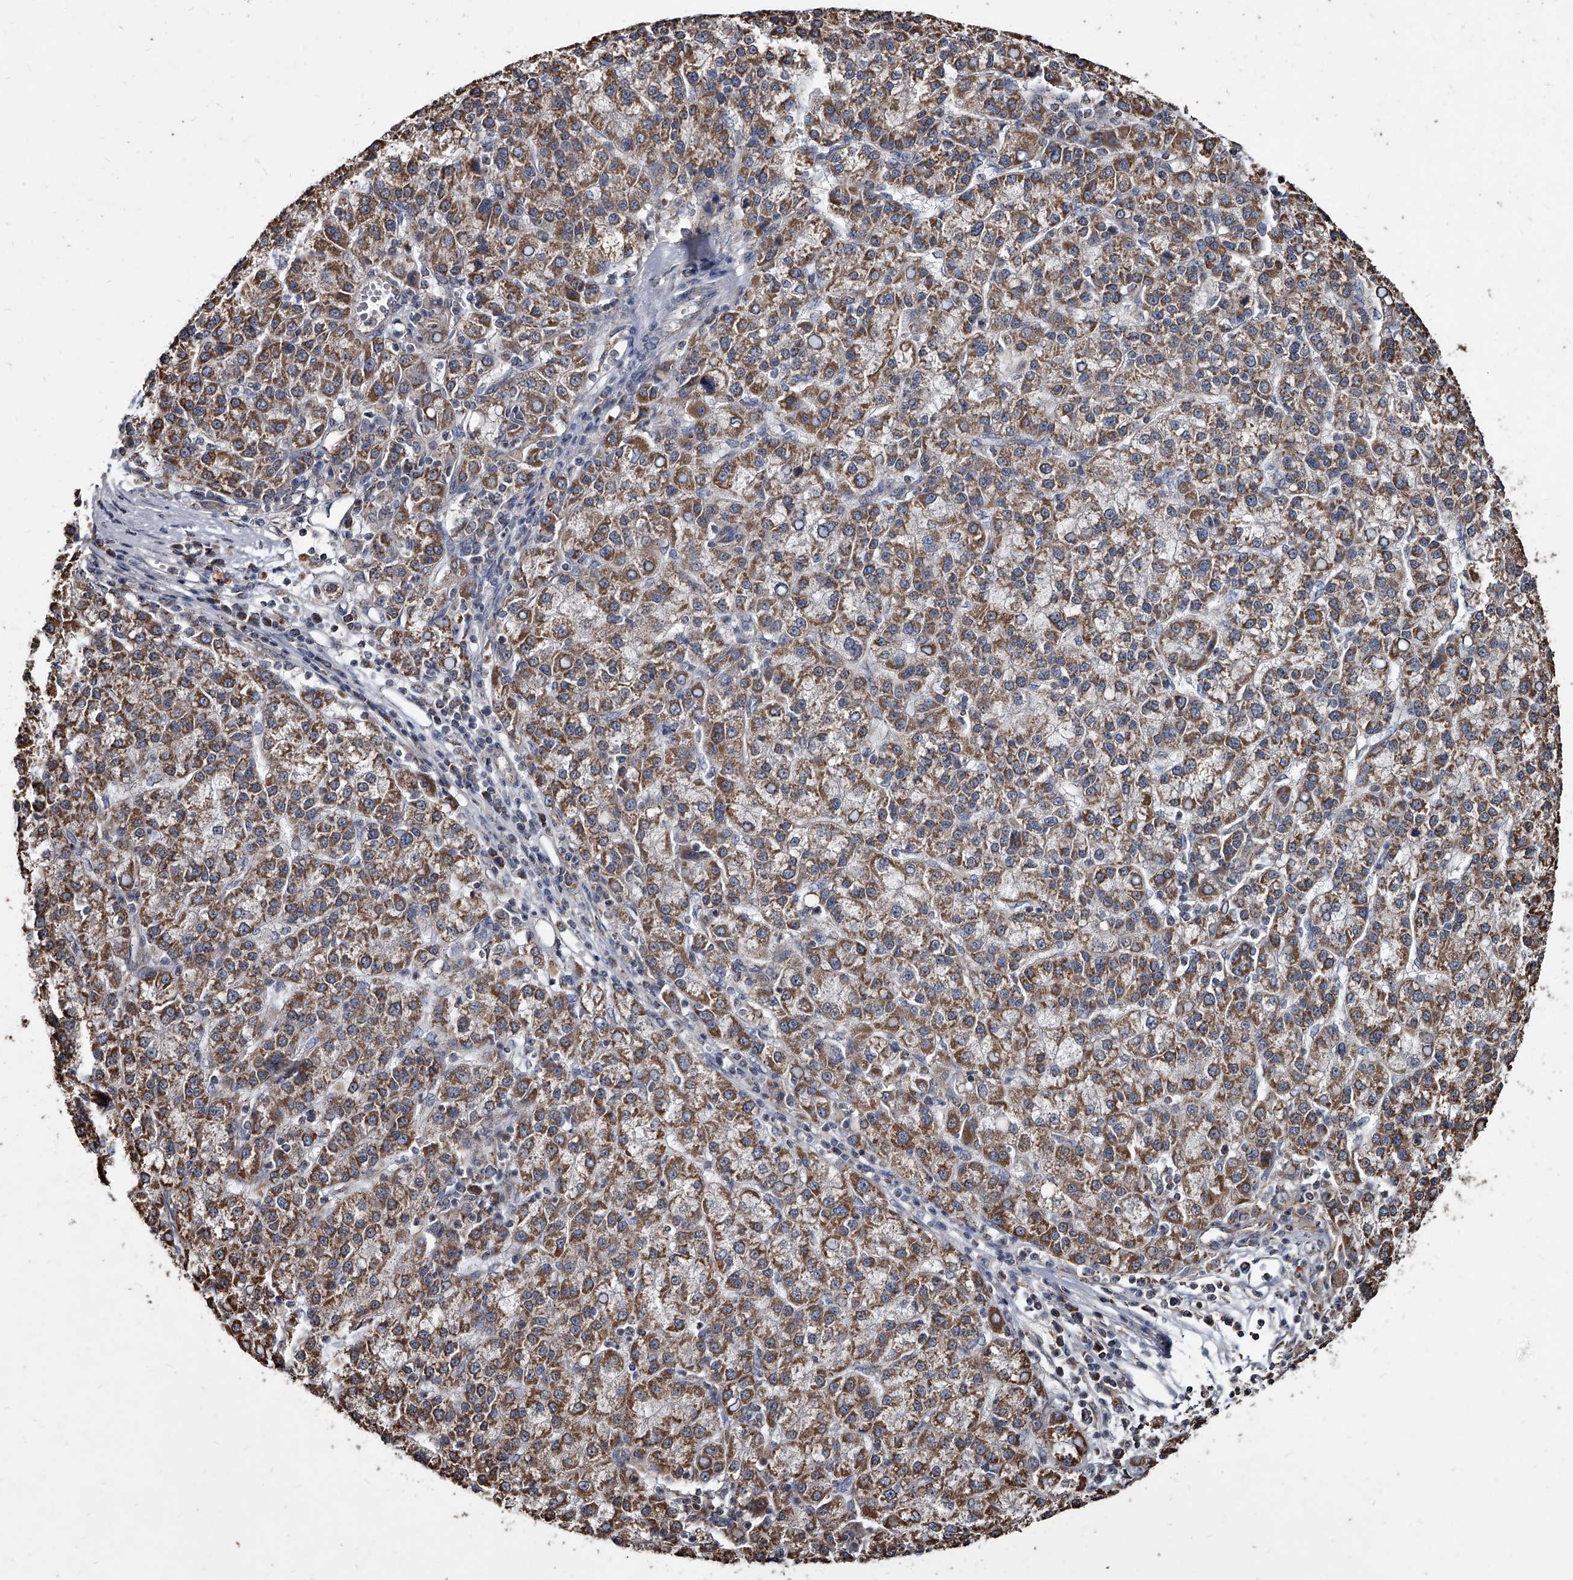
{"staining": {"intensity": "moderate", "quantity": ">75%", "location": "cytoplasmic/membranous"}, "tissue": "liver cancer", "cell_type": "Tumor cells", "image_type": "cancer", "snomed": [{"axis": "morphology", "description": "Carcinoma, Hepatocellular, NOS"}, {"axis": "topography", "description": "Liver"}], "caption": "Immunohistochemical staining of liver cancer (hepatocellular carcinoma) reveals medium levels of moderate cytoplasmic/membranous protein staining in approximately >75% of tumor cells.", "gene": "GPR183", "patient": {"sex": "female", "age": 58}}